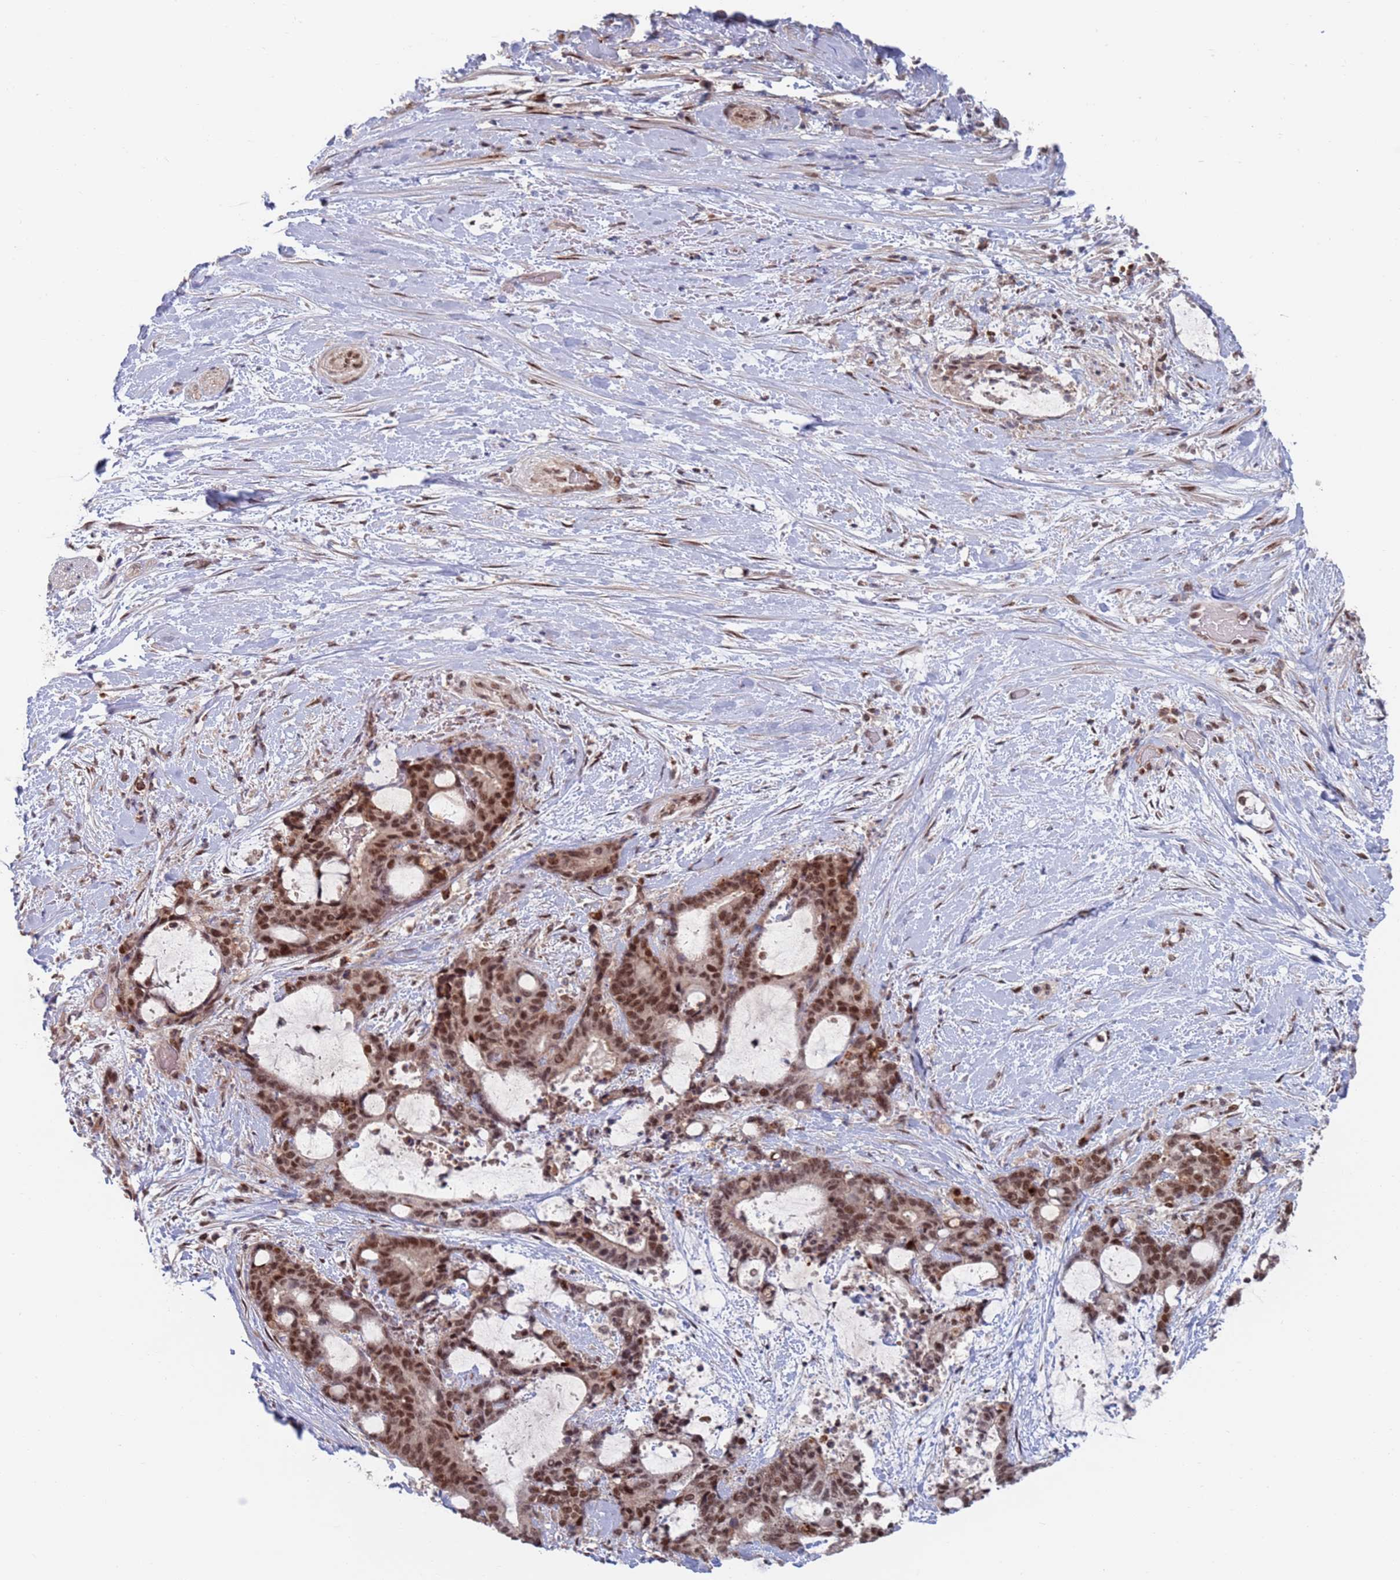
{"staining": {"intensity": "moderate", "quantity": ">75%", "location": "nuclear"}, "tissue": "liver cancer", "cell_type": "Tumor cells", "image_type": "cancer", "snomed": [{"axis": "morphology", "description": "Normal tissue, NOS"}, {"axis": "morphology", "description": "Cholangiocarcinoma"}, {"axis": "topography", "description": "Liver"}, {"axis": "topography", "description": "Peripheral nerve tissue"}], "caption": "Liver cancer was stained to show a protein in brown. There is medium levels of moderate nuclear expression in about >75% of tumor cells.", "gene": "RPP25", "patient": {"sex": "female", "age": 73}}